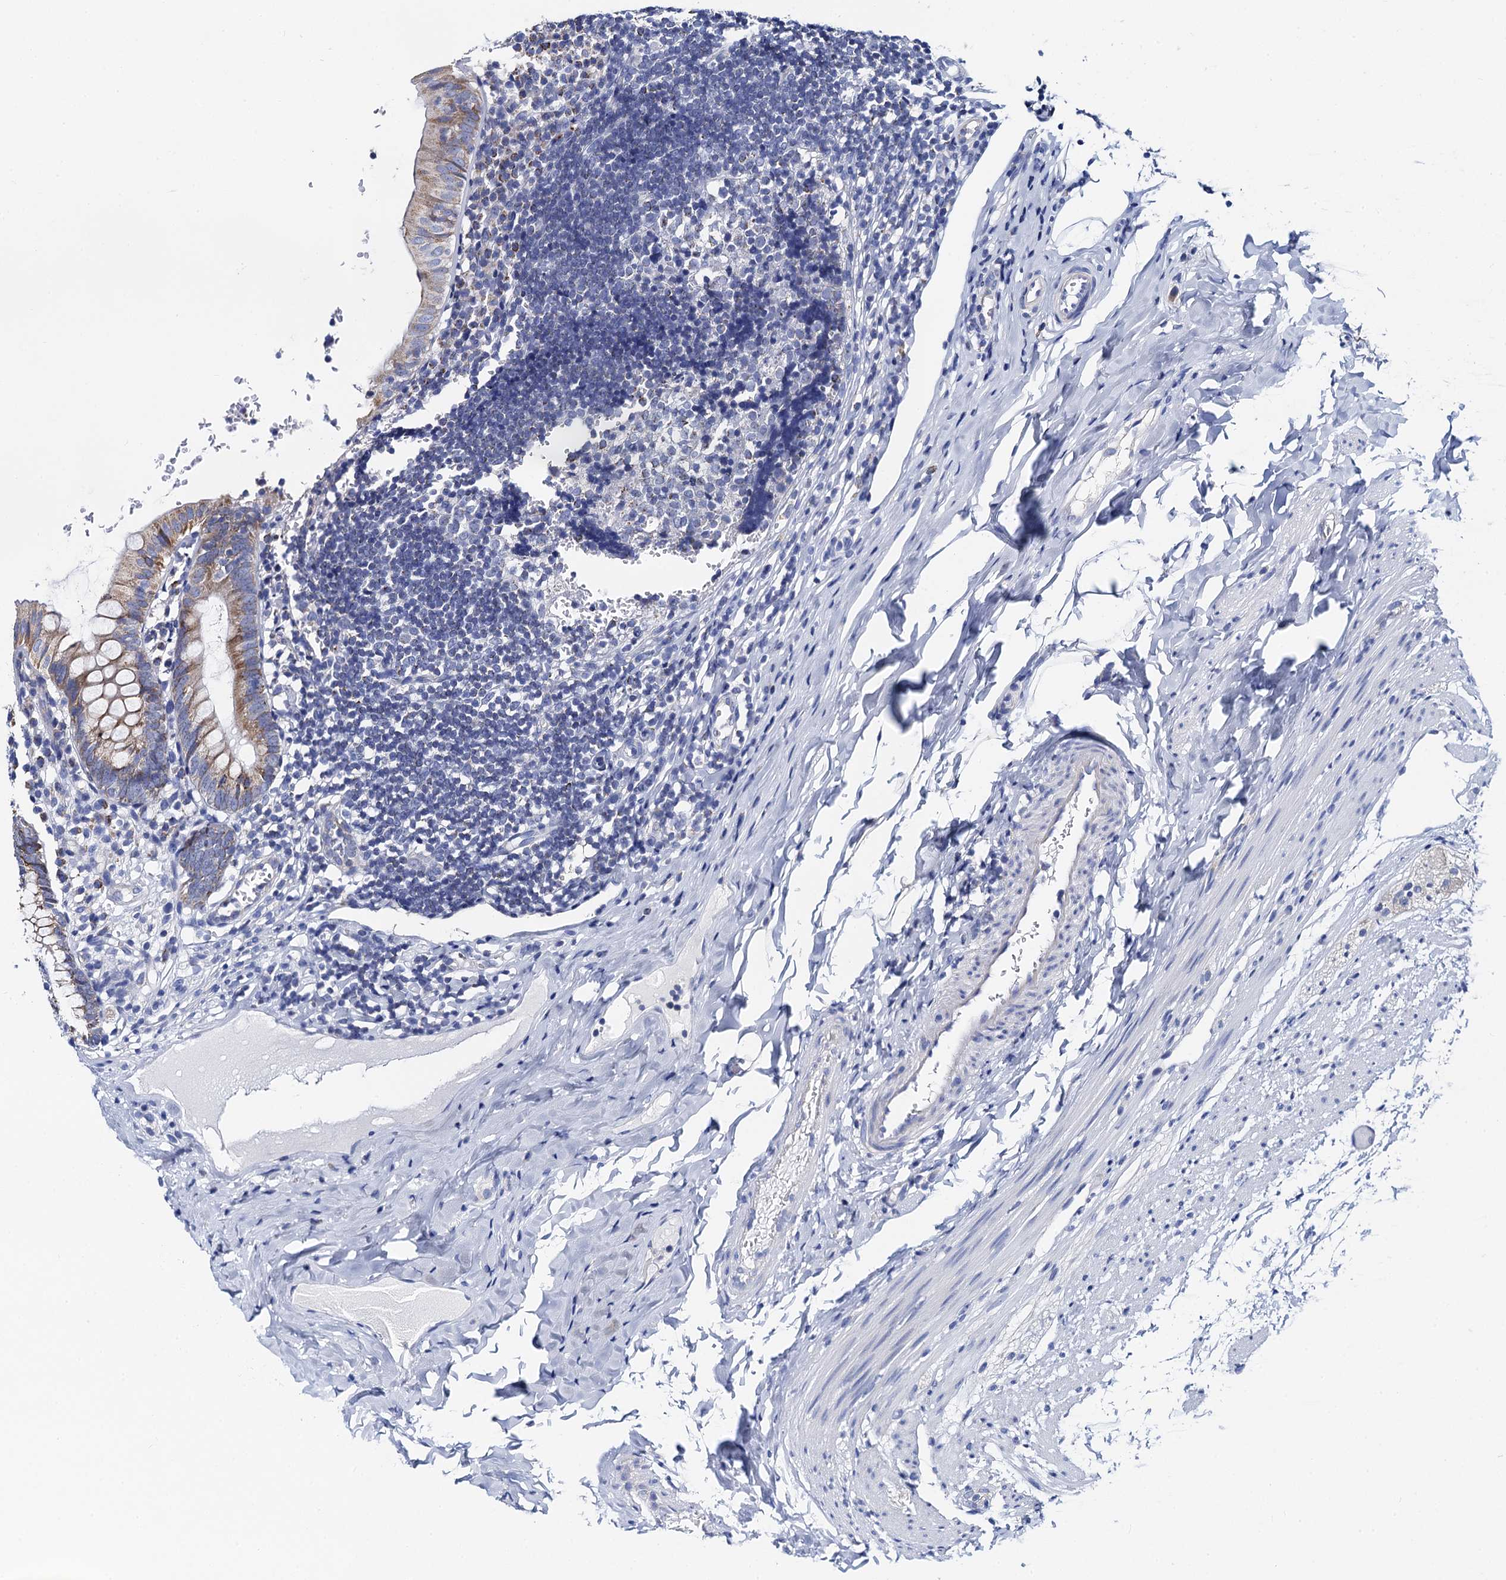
{"staining": {"intensity": "moderate", "quantity": ">75%", "location": "cytoplasmic/membranous"}, "tissue": "appendix", "cell_type": "Glandular cells", "image_type": "normal", "snomed": [{"axis": "morphology", "description": "Normal tissue, NOS"}, {"axis": "topography", "description": "Appendix"}], "caption": "Immunohistochemical staining of benign appendix exhibits moderate cytoplasmic/membranous protein positivity in approximately >75% of glandular cells. (DAB IHC with brightfield microscopy, high magnification).", "gene": "ACADSB", "patient": {"sex": "male", "age": 8}}